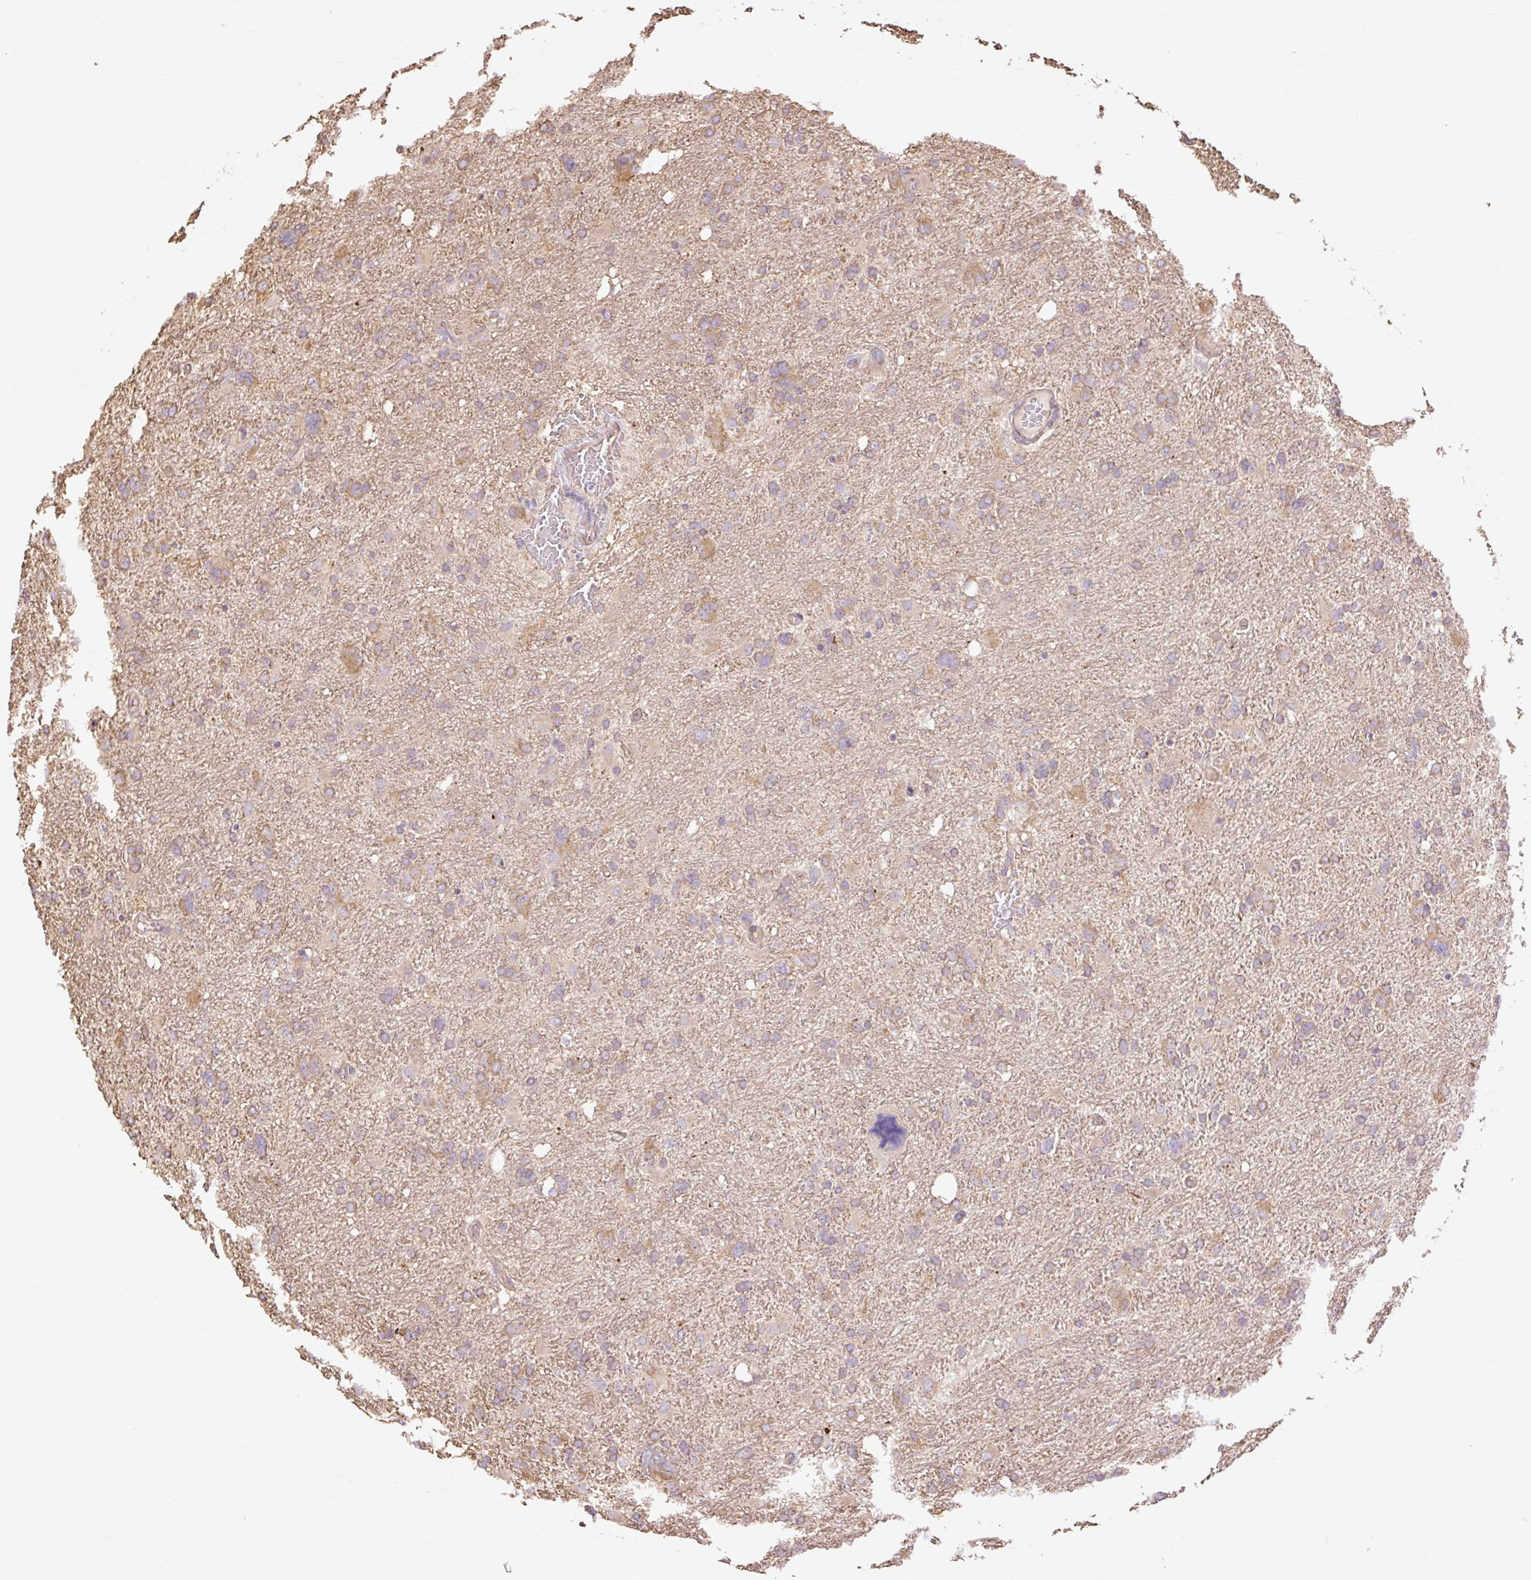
{"staining": {"intensity": "moderate", "quantity": "<25%", "location": "cytoplasmic/membranous"}, "tissue": "glioma", "cell_type": "Tumor cells", "image_type": "cancer", "snomed": [{"axis": "morphology", "description": "Glioma, malignant, High grade"}, {"axis": "topography", "description": "Brain"}], "caption": "The micrograph shows a brown stain indicating the presence of a protein in the cytoplasmic/membranous of tumor cells in glioma.", "gene": "DESI1", "patient": {"sex": "male", "age": 61}}